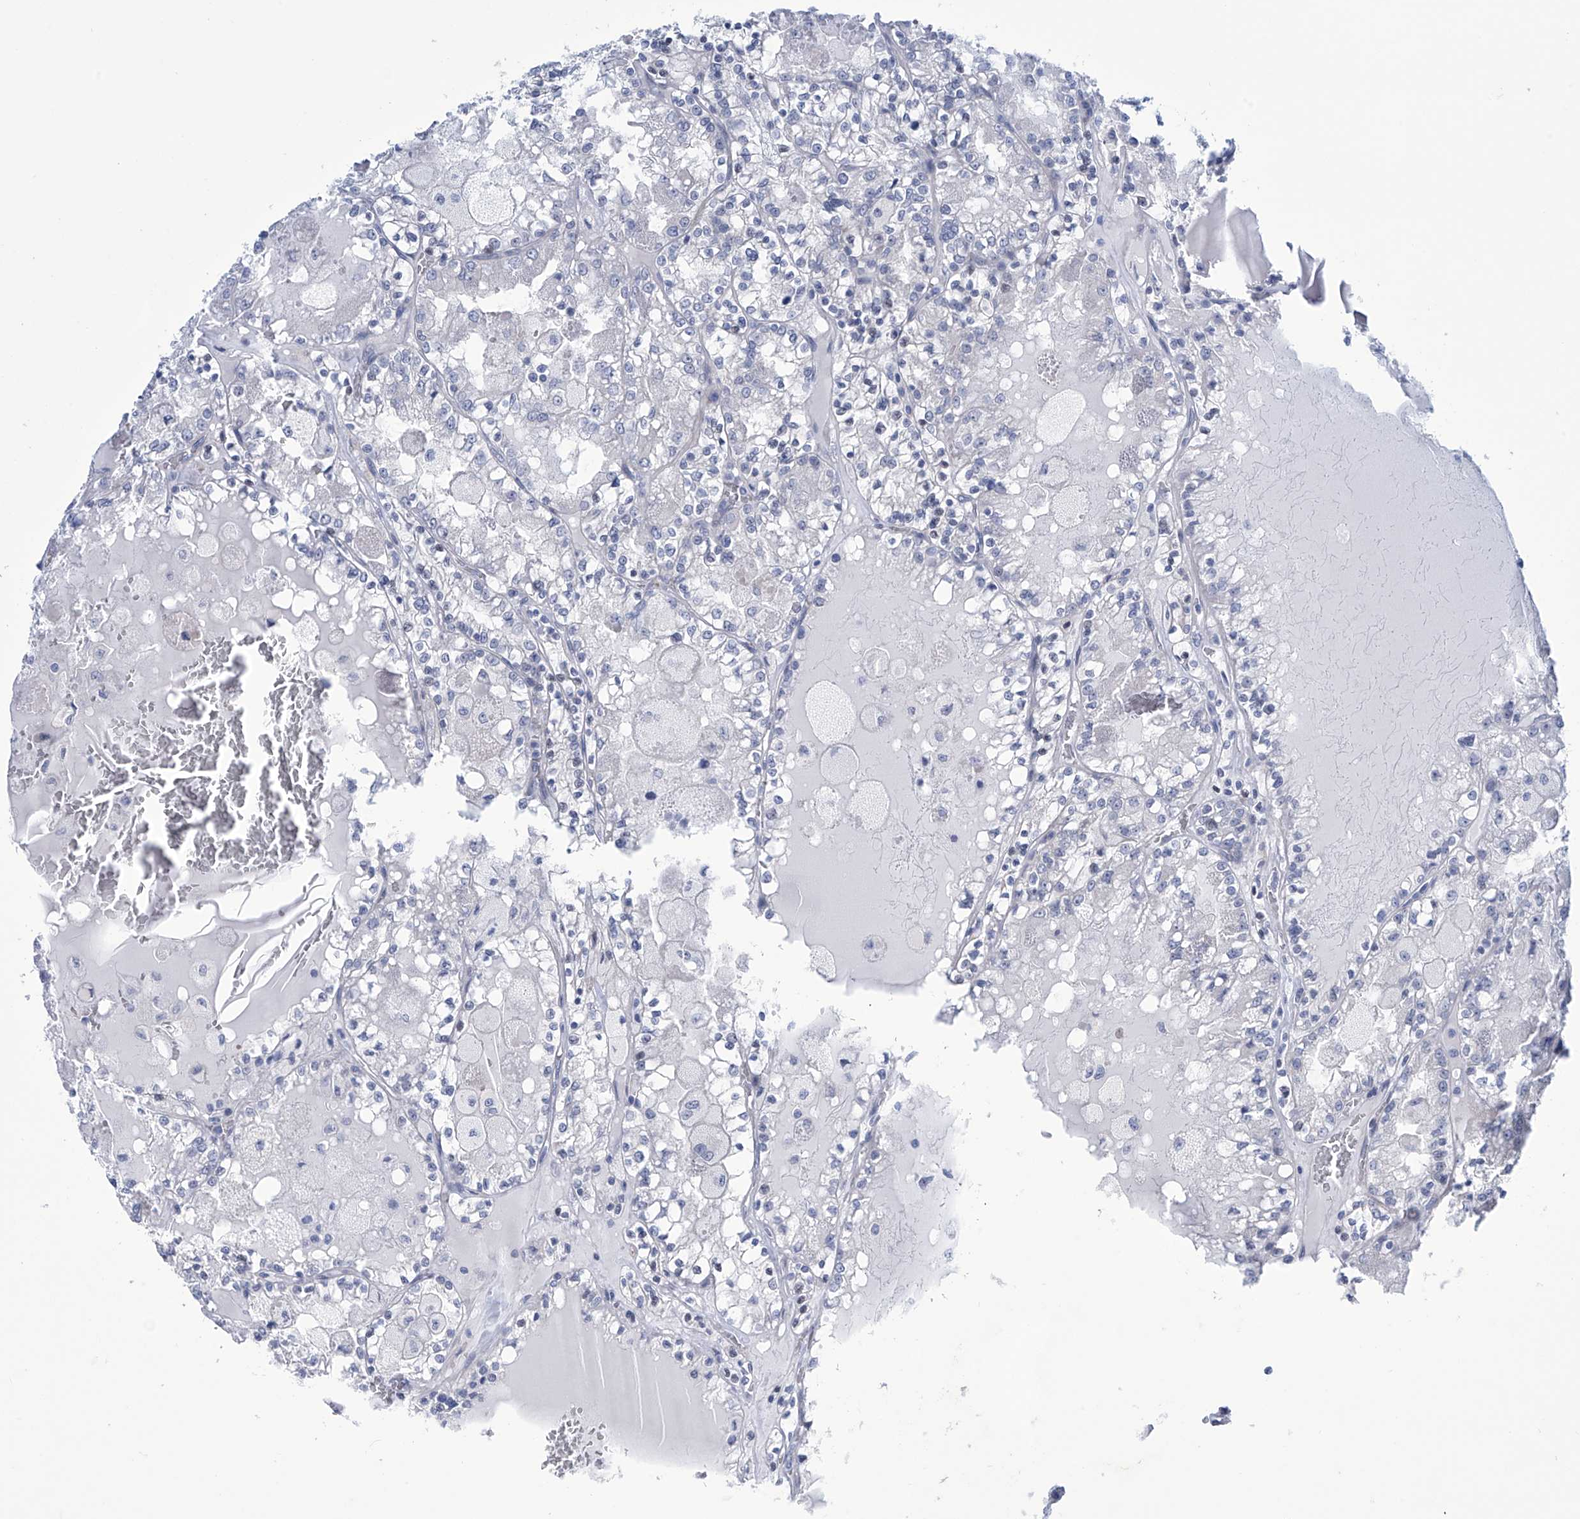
{"staining": {"intensity": "negative", "quantity": "none", "location": "none"}, "tissue": "renal cancer", "cell_type": "Tumor cells", "image_type": "cancer", "snomed": [{"axis": "morphology", "description": "Adenocarcinoma, NOS"}, {"axis": "topography", "description": "Kidney"}], "caption": "The immunohistochemistry (IHC) photomicrograph has no significant expression in tumor cells of adenocarcinoma (renal) tissue.", "gene": "TRIM60", "patient": {"sex": "female", "age": 56}}